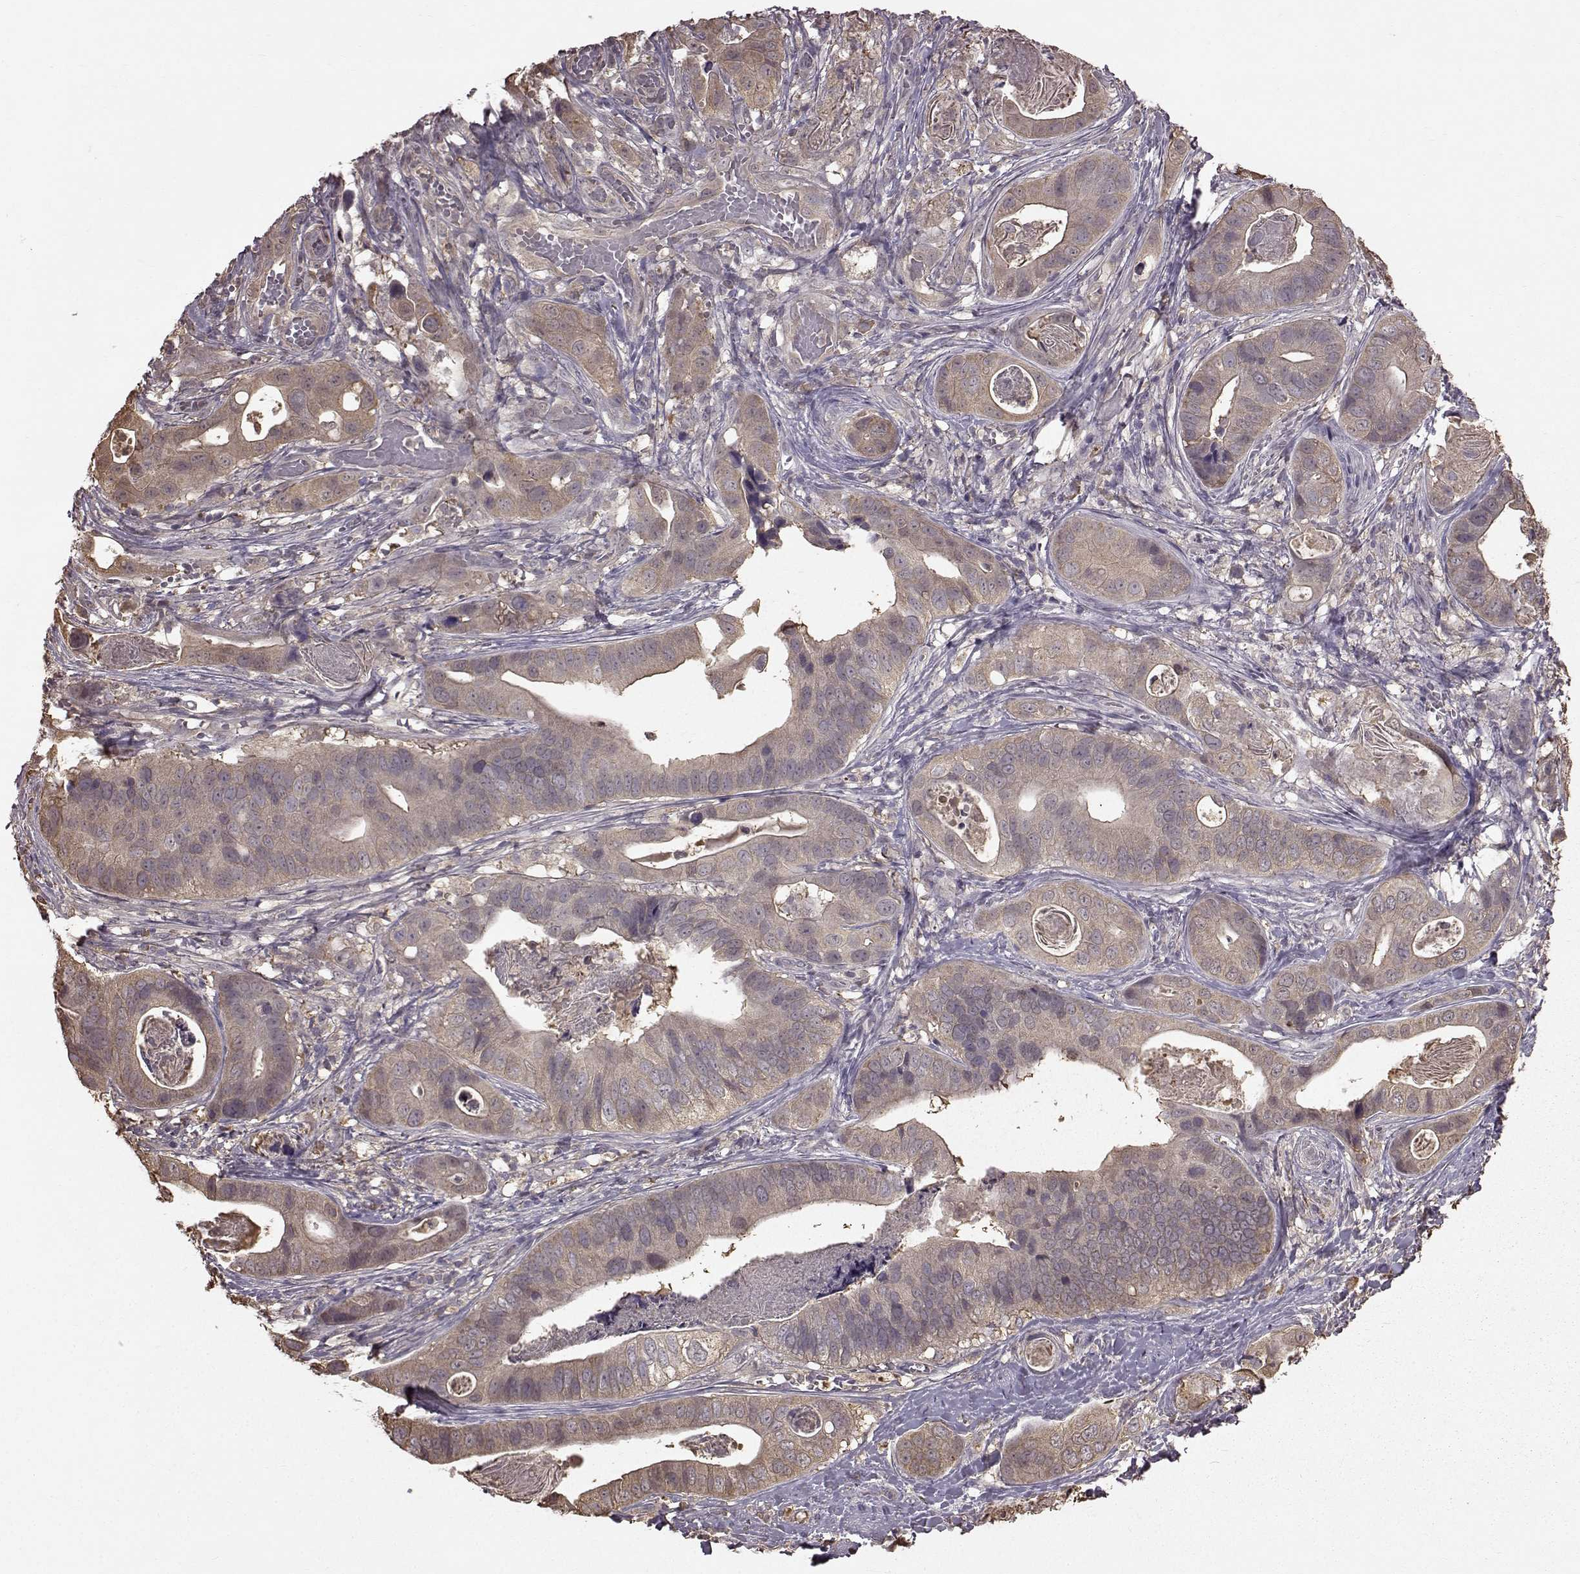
{"staining": {"intensity": "weak", "quantity": "25%-75%", "location": "cytoplasmic/membranous"}, "tissue": "stomach cancer", "cell_type": "Tumor cells", "image_type": "cancer", "snomed": [{"axis": "morphology", "description": "Adenocarcinoma, NOS"}, {"axis": "topography", "description": "Stomach"}], "caption": "Immunohistochemical staining of stomach adenocarcinoma exhibits weak cytoplasmic/membranous protein expression in about 25%-75% of tumor cells.", "gene": "NME1-NME2", "patient": {"sex": "male", "age": 84}}